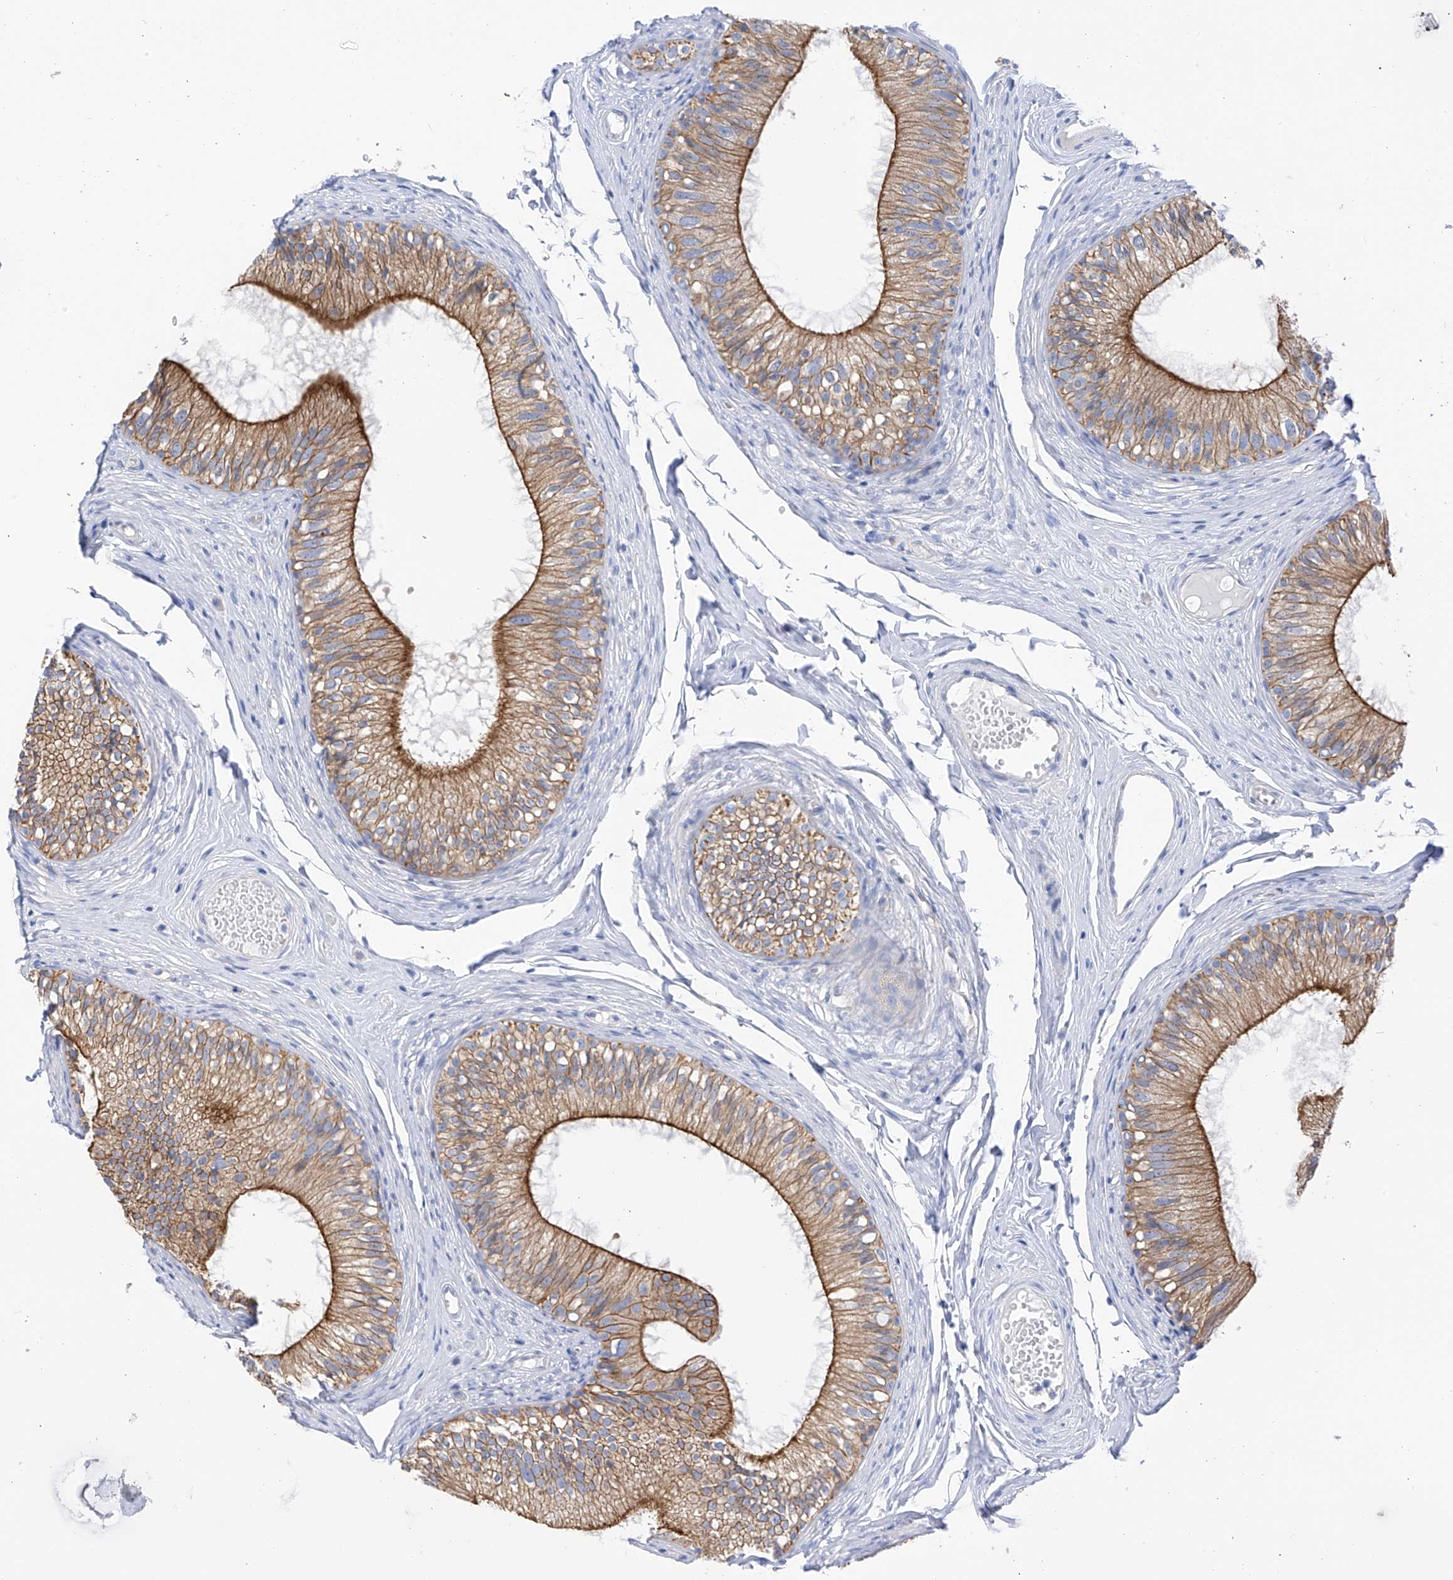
{"staining": {"intensity": "moderate", "quantity": ">75%", "location": "cytoplasmic/membranous"}, "tissue": "epididymis", "cell_type": "Glandular cells", "image_type": "normal", "snomed": [{"axis": "morphology", "description": "Normal tissue, NOS"}, {"axis": "morphology", "description": "Seminoma in situ"}, {"axis": "topography", "description": "Testis"}, {"axis": "topography", "description": "Epididymis"}], "caption": "Glandular cells show medium levels of moderate cytoplasmic/membranous expression in approximately >75% of cells in unremarkable epididymis. The staining was performed using DAB (3,3'-diaminobenzidine) to visualize the protein expression in brown, while the nuclei were stained in blue with hematoxylin (Magnification: 20x).", "gene": "PIK3C2B", "patient": {"sex": "male", "age": 28}}